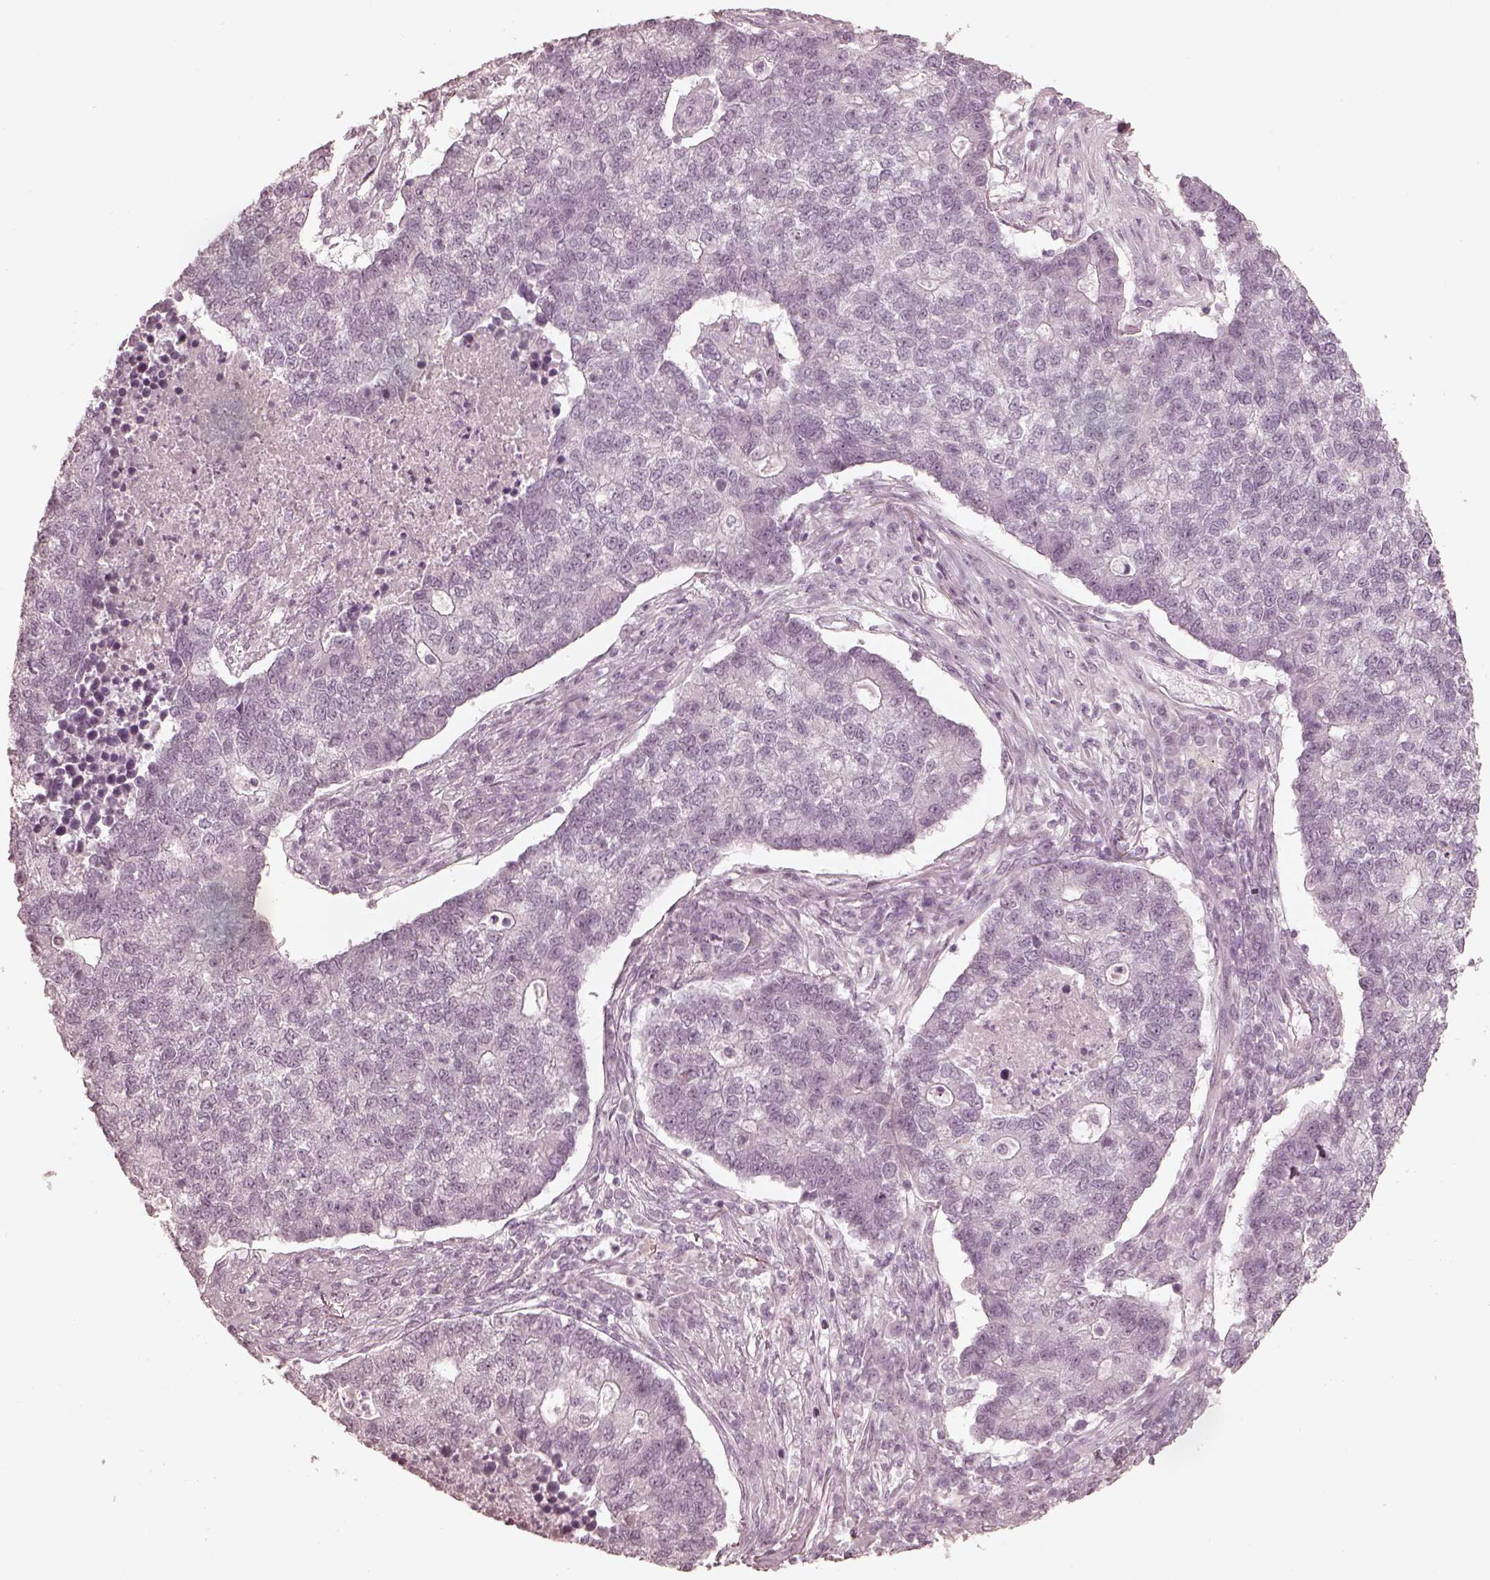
{"staining": {"intensity": "negative", "quantity": "none", "location": "none"}, "tissue": "lung cancer", "cell_type": "Tumor cells", "image_type": "cancer", "snomed": [{"axis": "morphology", "description": "Adenocarcinoma, NOS"}, {"axis": "topography", "description": "Lung"}], "caption": "An image of human lung adenocarcinoma is negative for staining in tumor cells.", "gene": "CALR3", "patient": {"sex": "male", "age": 57}}